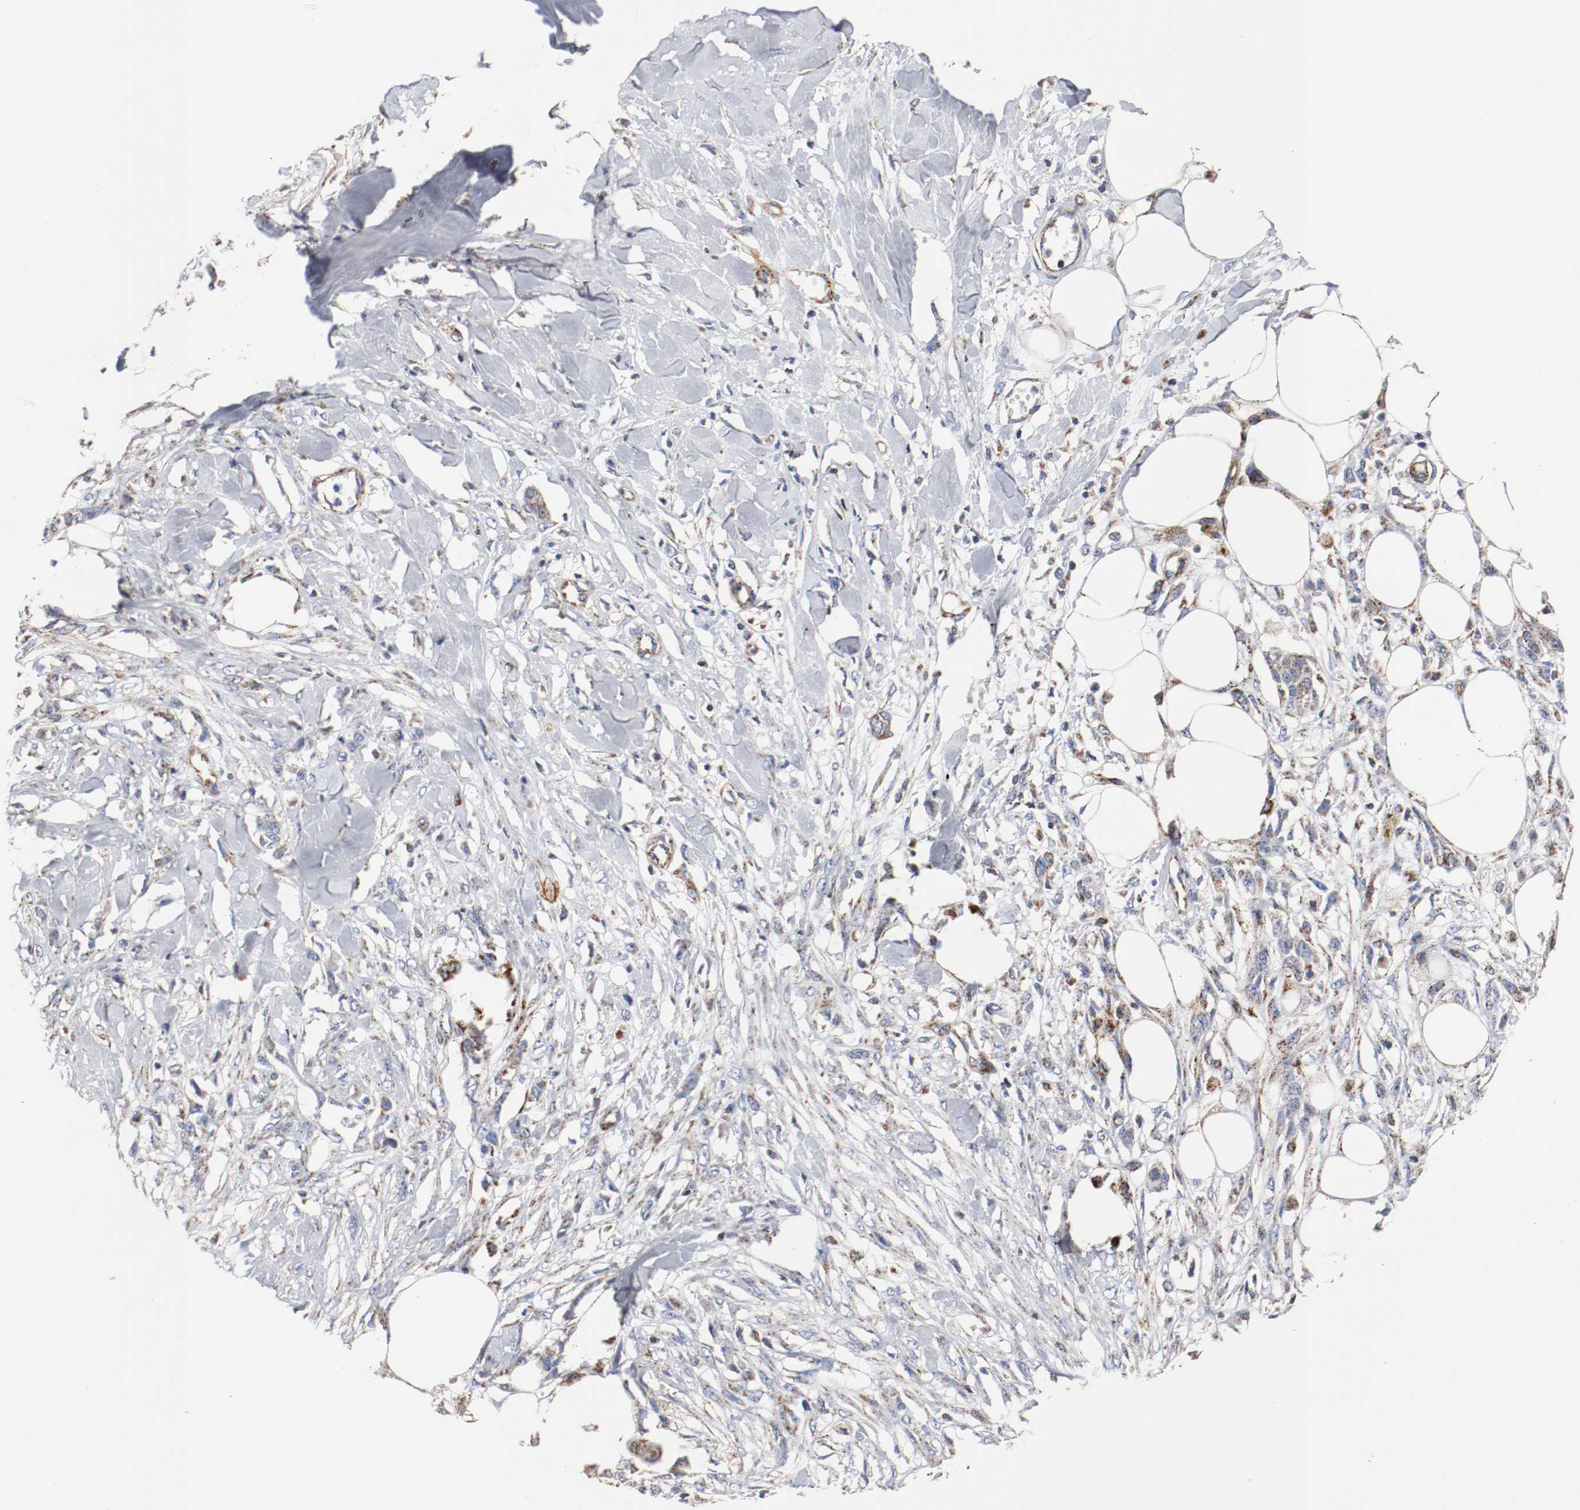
{"staining": {"intensity": "strong", "quantity": "25%-75%", "location": "cytoplasmic/membranous"}, "tissue": "skin cancer", "cell_type": "Tumor cells", "image_type": "cancer", "snomed": [{"axis": "morphology", "description": "Normal tissue, NOS"}, {"axis": "morphology", "description": "Squamous cell carcinoma, NOS"}, {"axis": "topography", "description": "Skin"}], "caption": "High-power microscopy captured an immunohistochemistry micrograph of skin cancer, revealing strong cytoplasmic/membranous positivity in about 25%-75% of tumor cells. (DAB IHC with brightfield microscopy, high magnification).", "gene": "TUBD1", "patient": {"sex": "female", "age": 59}}